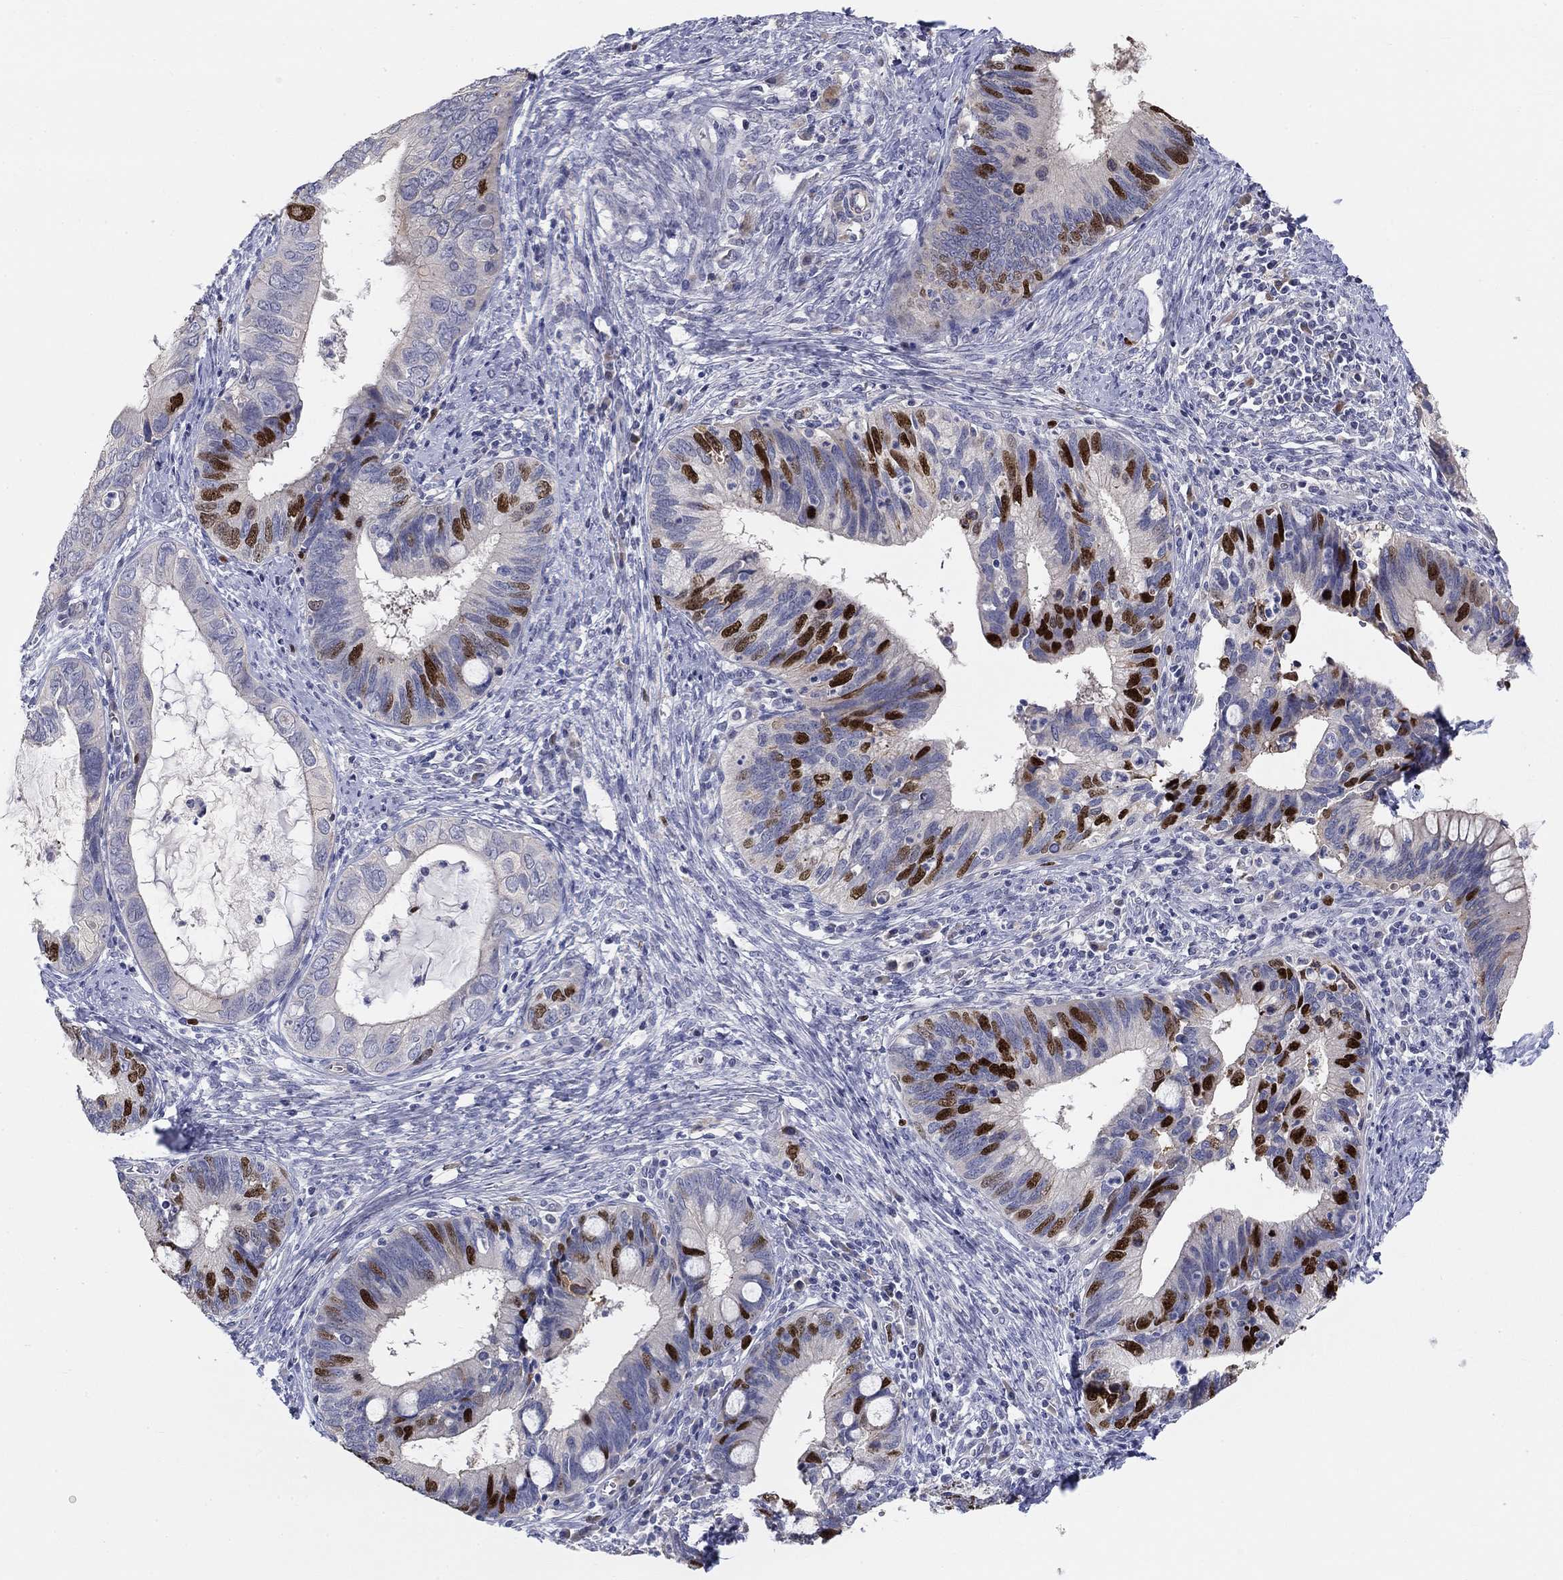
{"staining": {"intensity": "strong", "quantity": "25%-75%", "location": "nuclear"}, "tissue": "cervical cancer", "cell_type": "Tumor cells", "image_type": "cancer", "snomed": [{"axis": "morphology", "description": "Adenocarcinoma, NOS"}, {"axis": "topography", "description": "Cervix"}], "caption": "Immunohistochemistry (DAB) staining of cervical adenocarcinoma shows strong nuclear protein positivity in about 25%-75% of tumor cells.", "gene": "PRC1", "patient": {"sex": "female", "age": 42}}